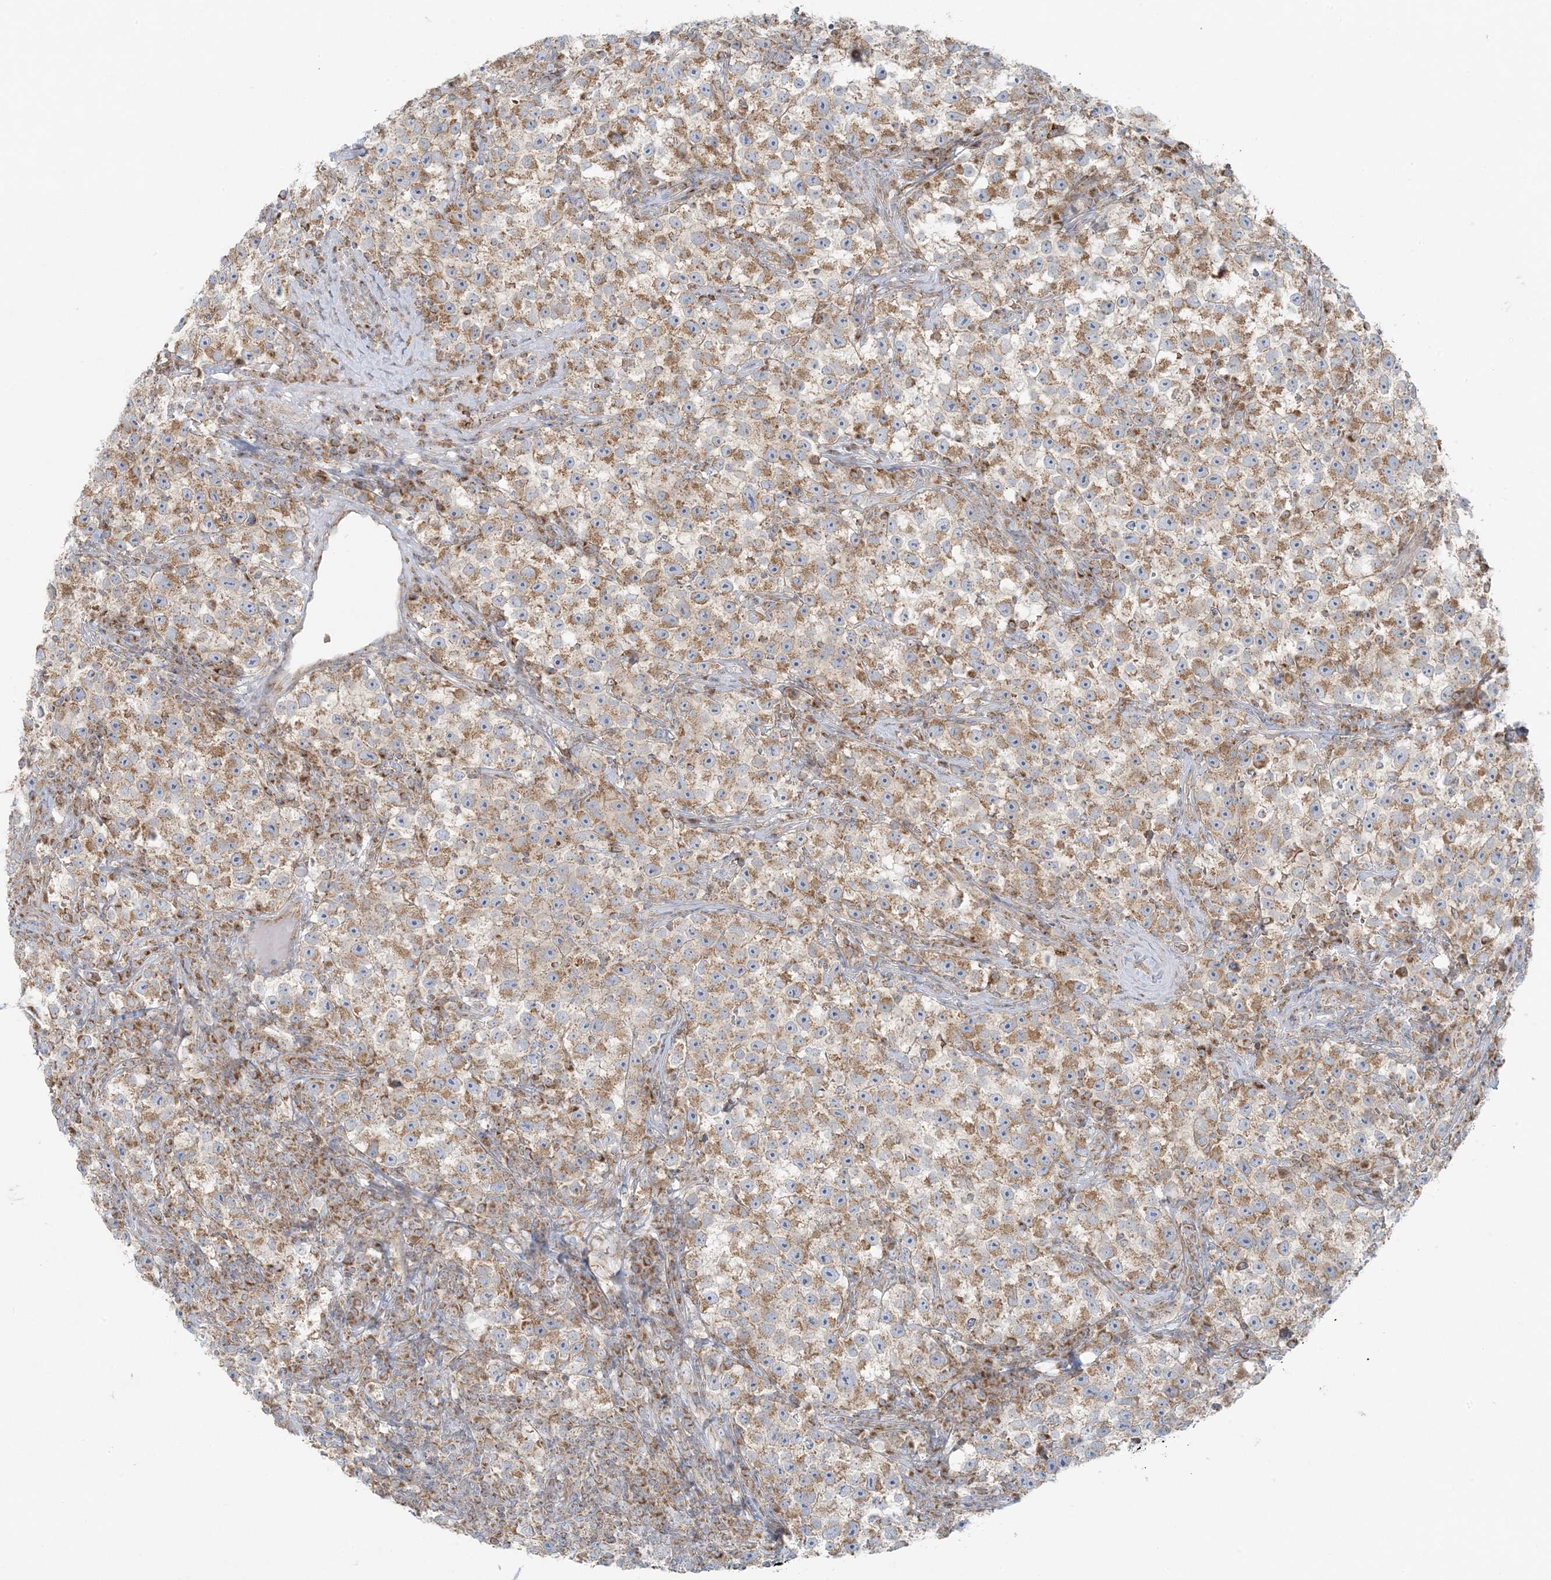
{"staining": {"intensity": "moderate", "quantity": ">75%", "location": "cytoplasmic/membranous"}, "tissue": "testis cancer", "cell_type": "Tumor cells", "image_type": "cancer", "snomed": [{"axis": "morphology", "description": "Seminoma, NOS"}, {"axis": "topography", "description": "Testis"}], "caption": "Protein positivity by IHC shows moderate cytoplasmic/membranous positivity in approximately >75% of tumor cells in seminoma (testis).", "gene": "PIK3R4", "patient": {"sex": "male", "age": 22}}